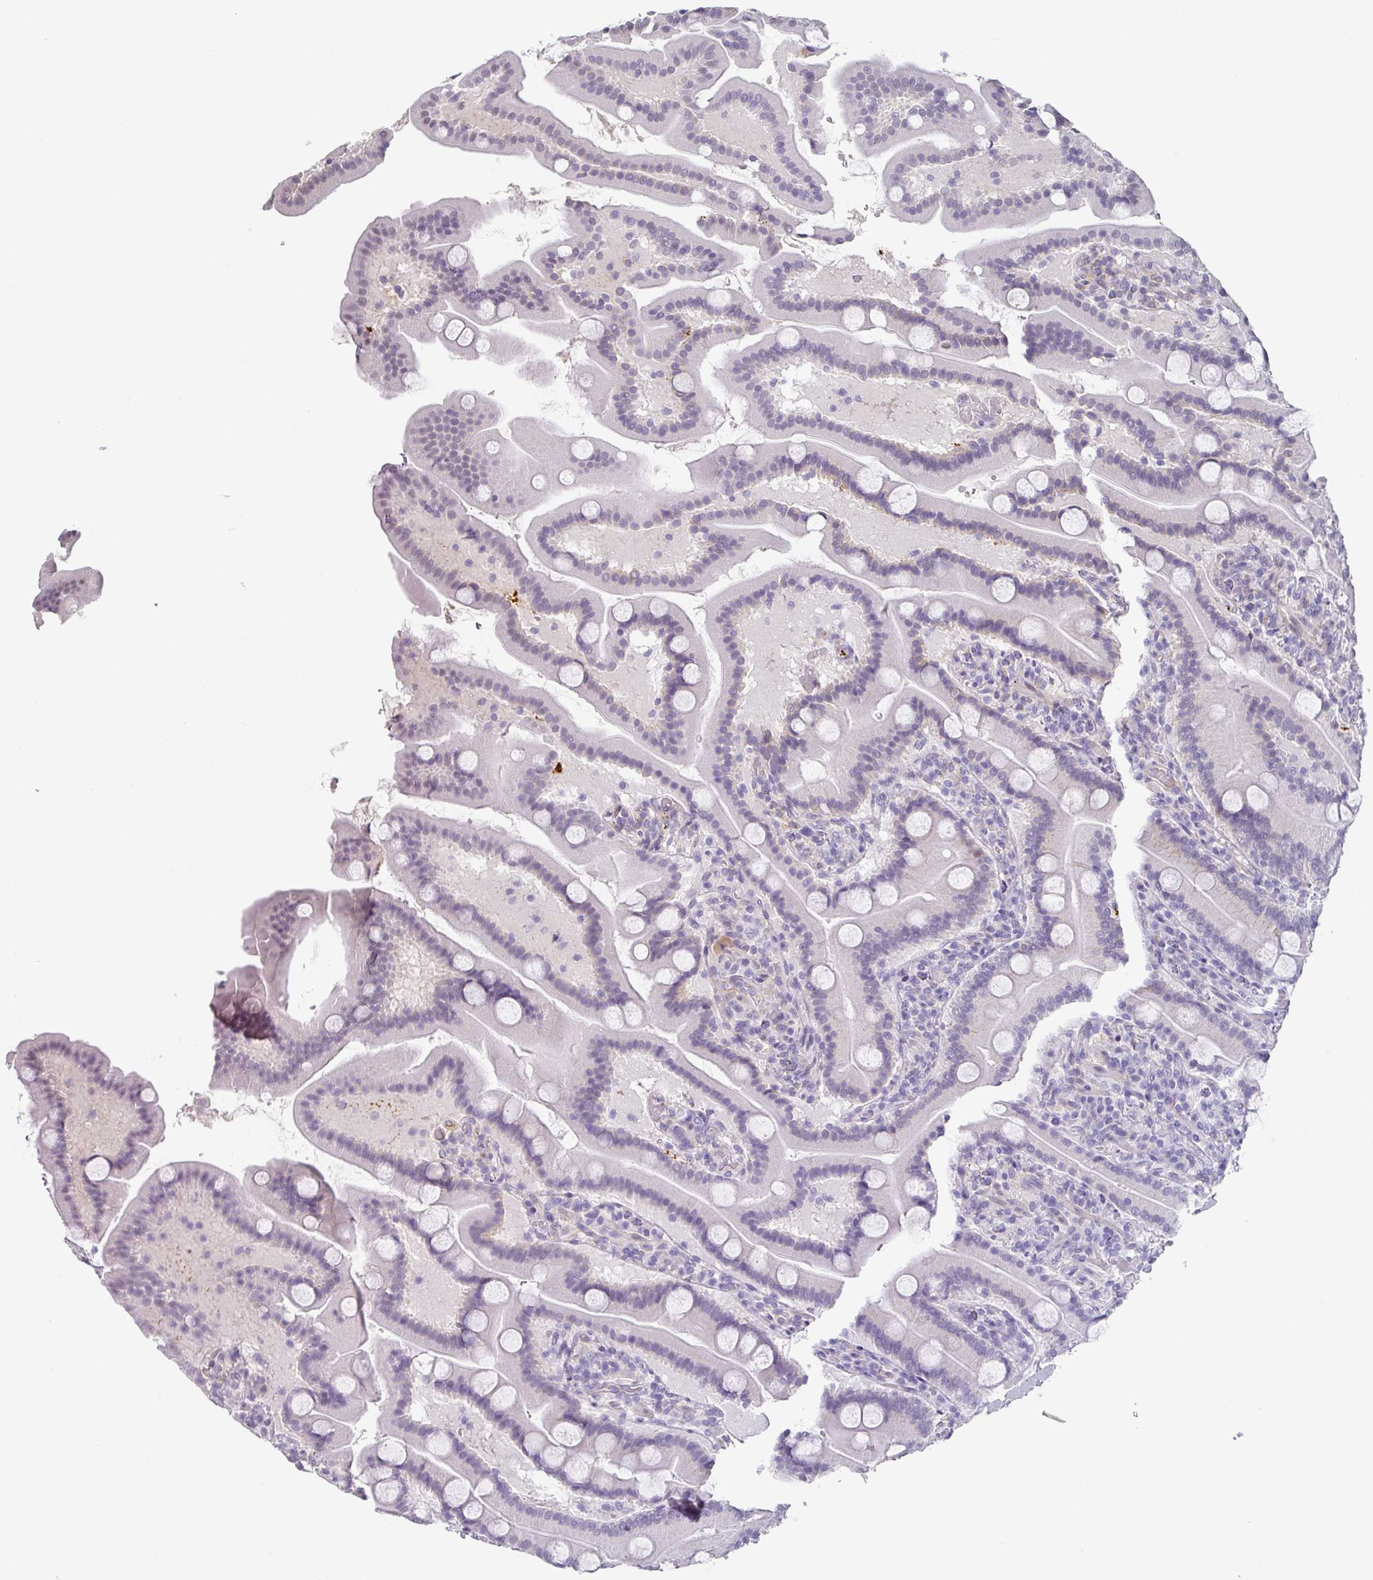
{"staining": {"intensity": "negative", "quantity": "none", "location": "none"}, "tissue": "duodenum", "cell_type": "Glandular cells", "image_type": "normal", "snomed": [{"axis": "morphology", "description": "Normal tissue, NOS"}, {"axis": "topography", "description": "Duodenum"}], "caption": "This micrograph is of benign duodenum stained with immunohistochemistry (IHC) to label a protein in brown with the nuclei are counter-stained blue. There is no staining in glandular cells.", "gene": "C1QB", "patient": {"sex": "male", "age": 55}}